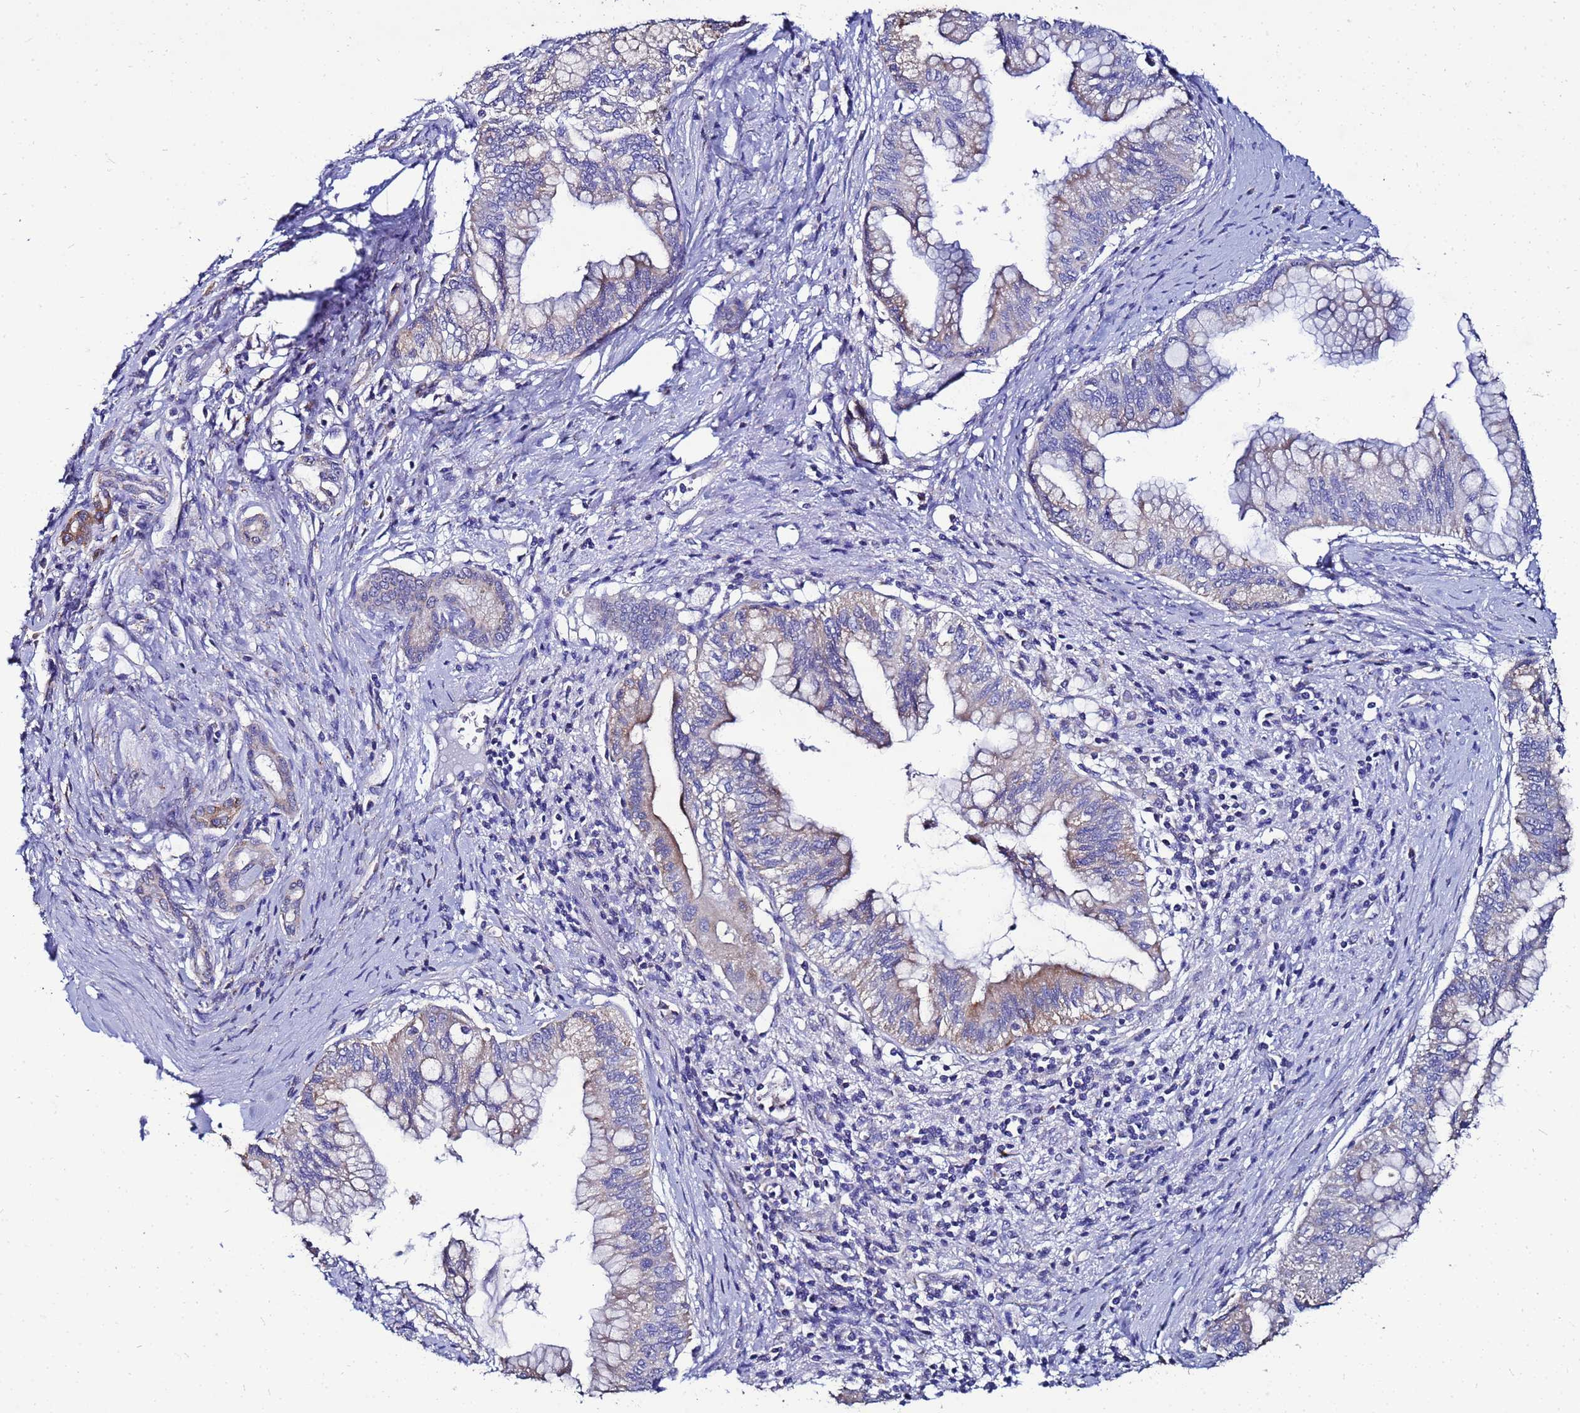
{"staining": {"intensity": "weak", "quantity": "25%-75%", "location": "cytoplasmic/membranous"}, "tissue": "pancreatic cancer", "cell_type": "Tumor cells", "image_type": "cancer", "snomed": [{"axis": "morphology", "description": "Adenocarcinoma, NOS"}, {"axis": "topography", "description": "Pancreas"}], "caption": "An immunohistochemistry (IHC) histopathology image of tumor tissue is shown. Protein staining in brown shows weak cytoplasmic/membranous positivity in adenocarcinoma (pancreatic) within tumor cells.", "gene": "FAHD2A", "patient": {"sex": "male", "age": 46}}